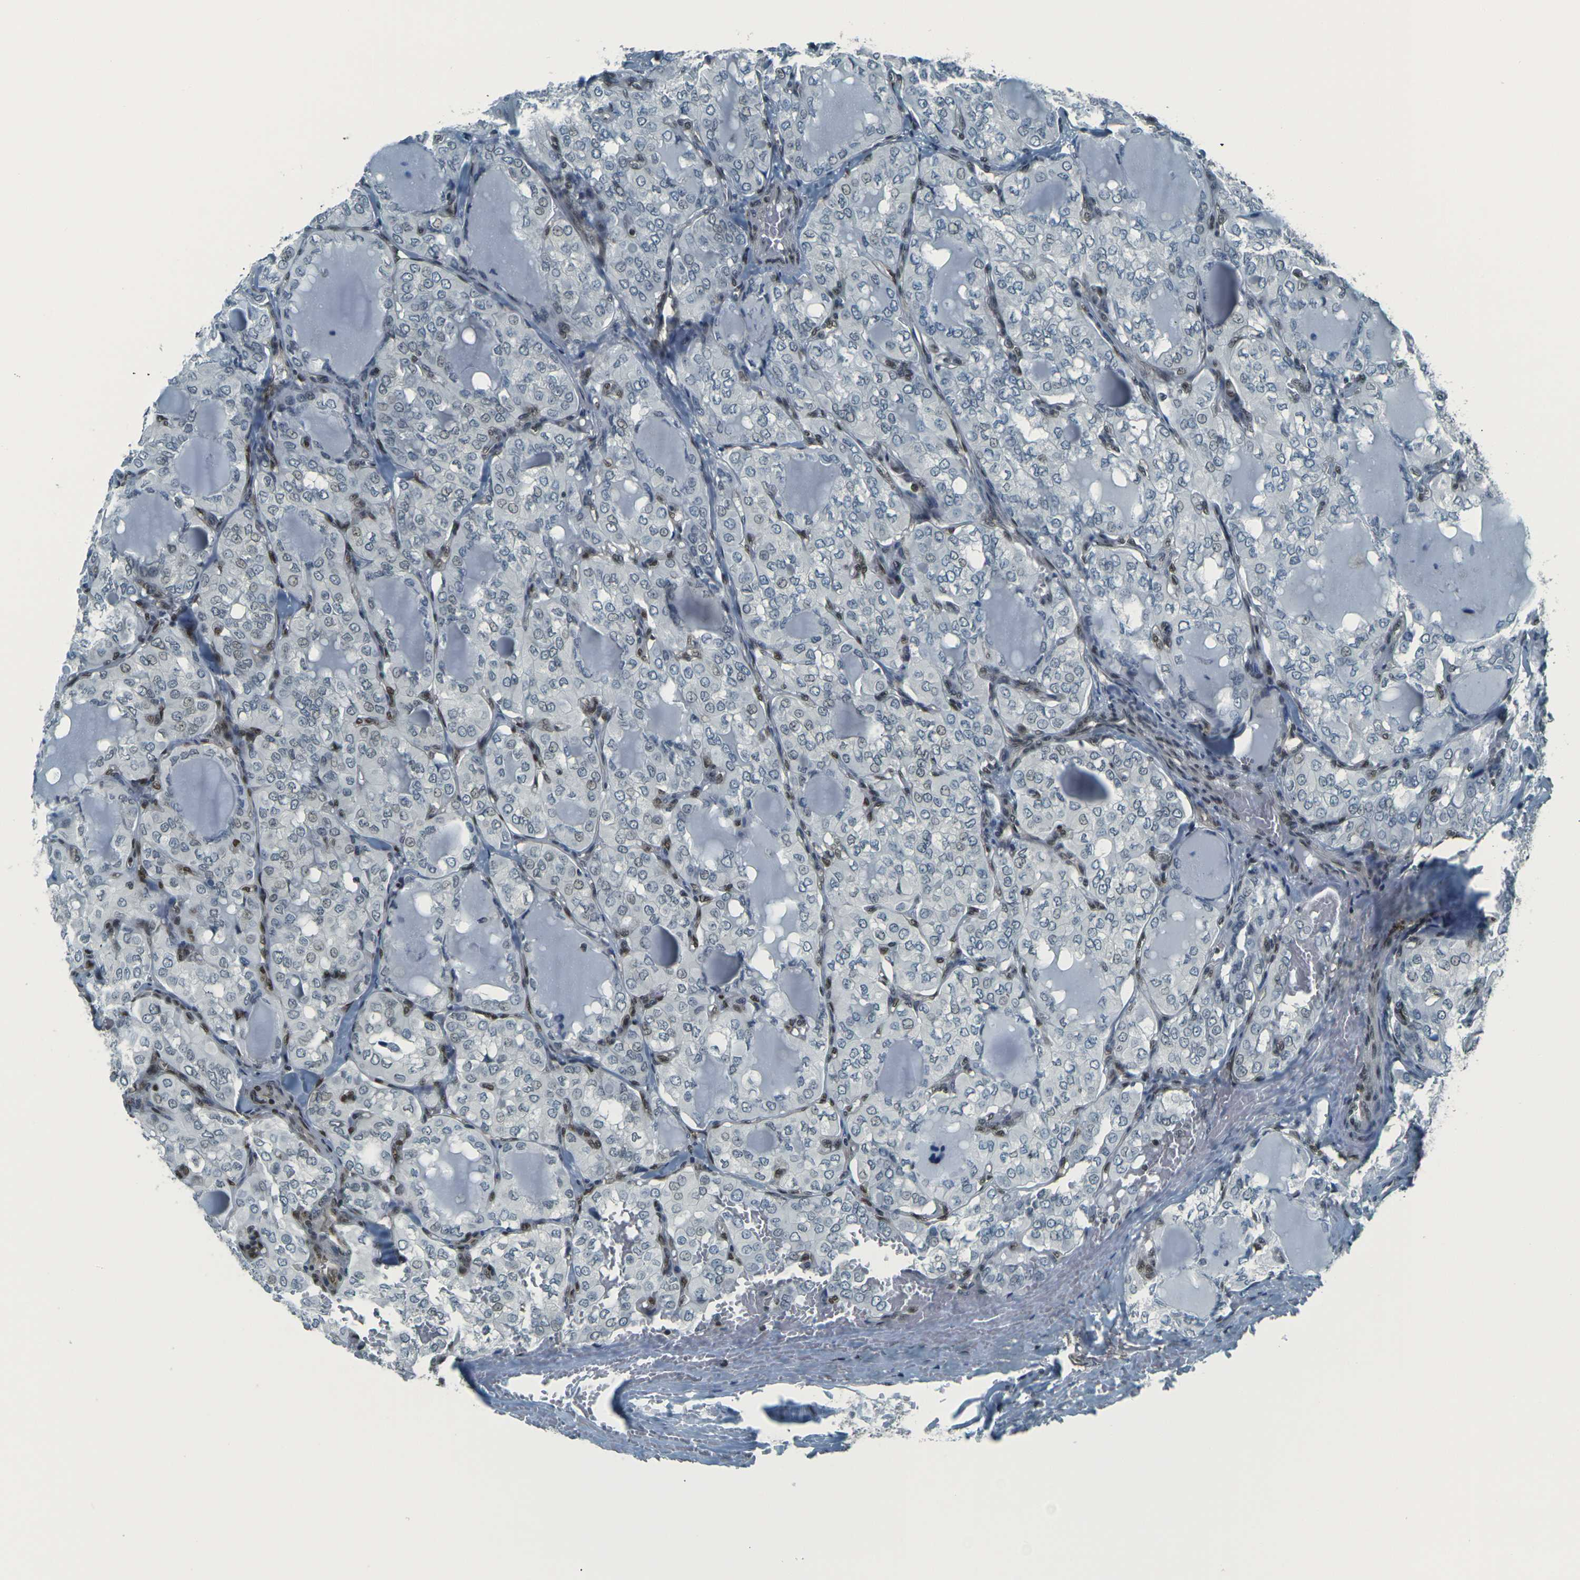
{"staining": {"intensity": "weak", "quantity": "<25%", "location": "nuclear"}, "tissue": "thyroid cancer", "cell_type": "Tumor cells", "image_type": "cancer", "snomed": [{"axis": "morphology", "description": "Papillary adenocarcinoma, NOS"}, {"axis": "topography", "description": "Thyroid gland"}], "caption": "Human thyroid papillary adenocarcinoma stained for a protein using immunohistochemistry shows no expression in tumor cells.", "gene": "NHEJ1", "patient": {"sex": "male", "age": 20}}